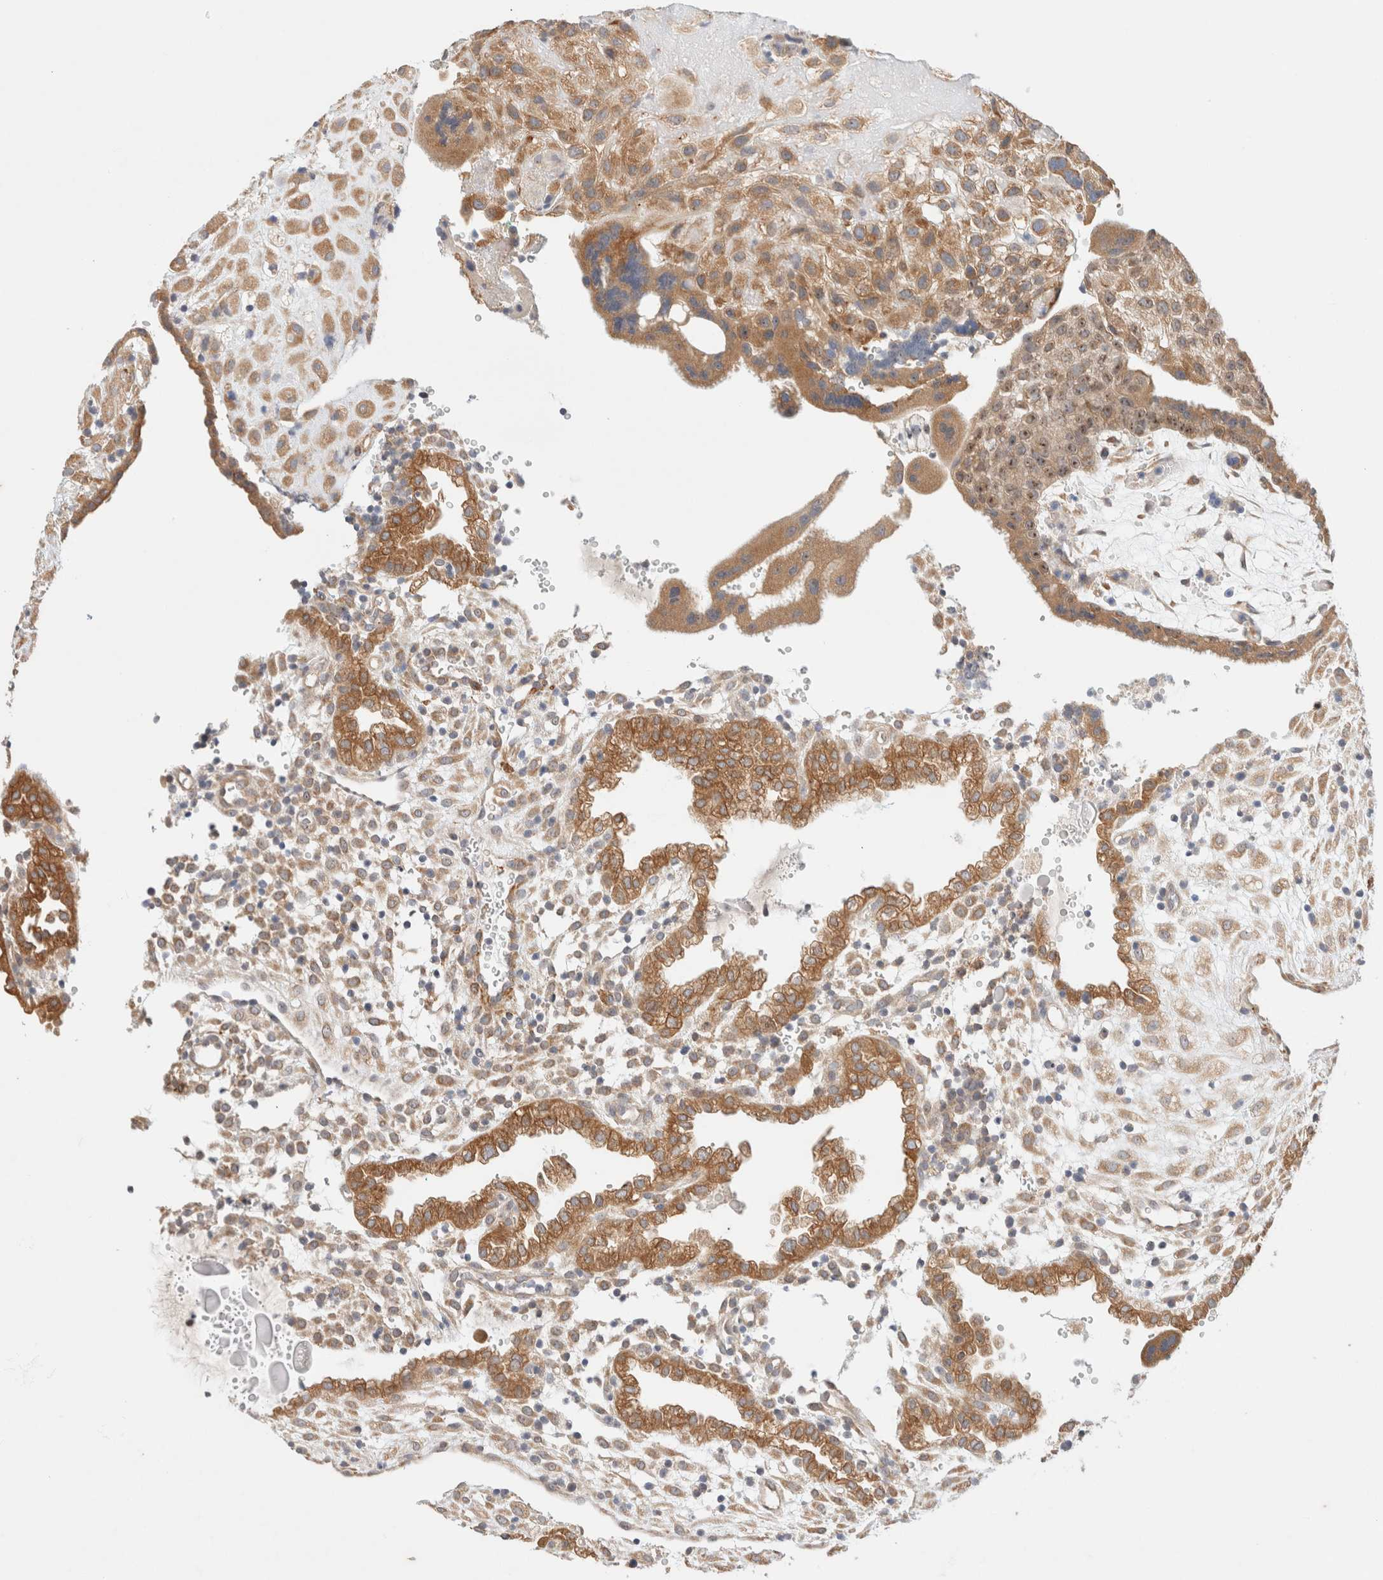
{"staining": {"intensity": "moderate", "quantity": ">75%", "location": "cytoplasmic/membranous,nuclear"}, "tissue": "placenta", "cell_type": "Trophoblastic cells", "image_type": "normal", "snomed": [{"axis": "morphology", "description": "Normal tissue, NOS"}, {"axis": "topography", "description": "Placenta"}], "caption": "This micrograph reveals immunohistochemistry (IHC) staining of normal human placenta, with medium moderate cytoplasmic/membranous,nuclear positivity in approximately >75% of trophoblastic cells.", "gene": "RRP15", "patient": {"sex": "female", "age": 18}}